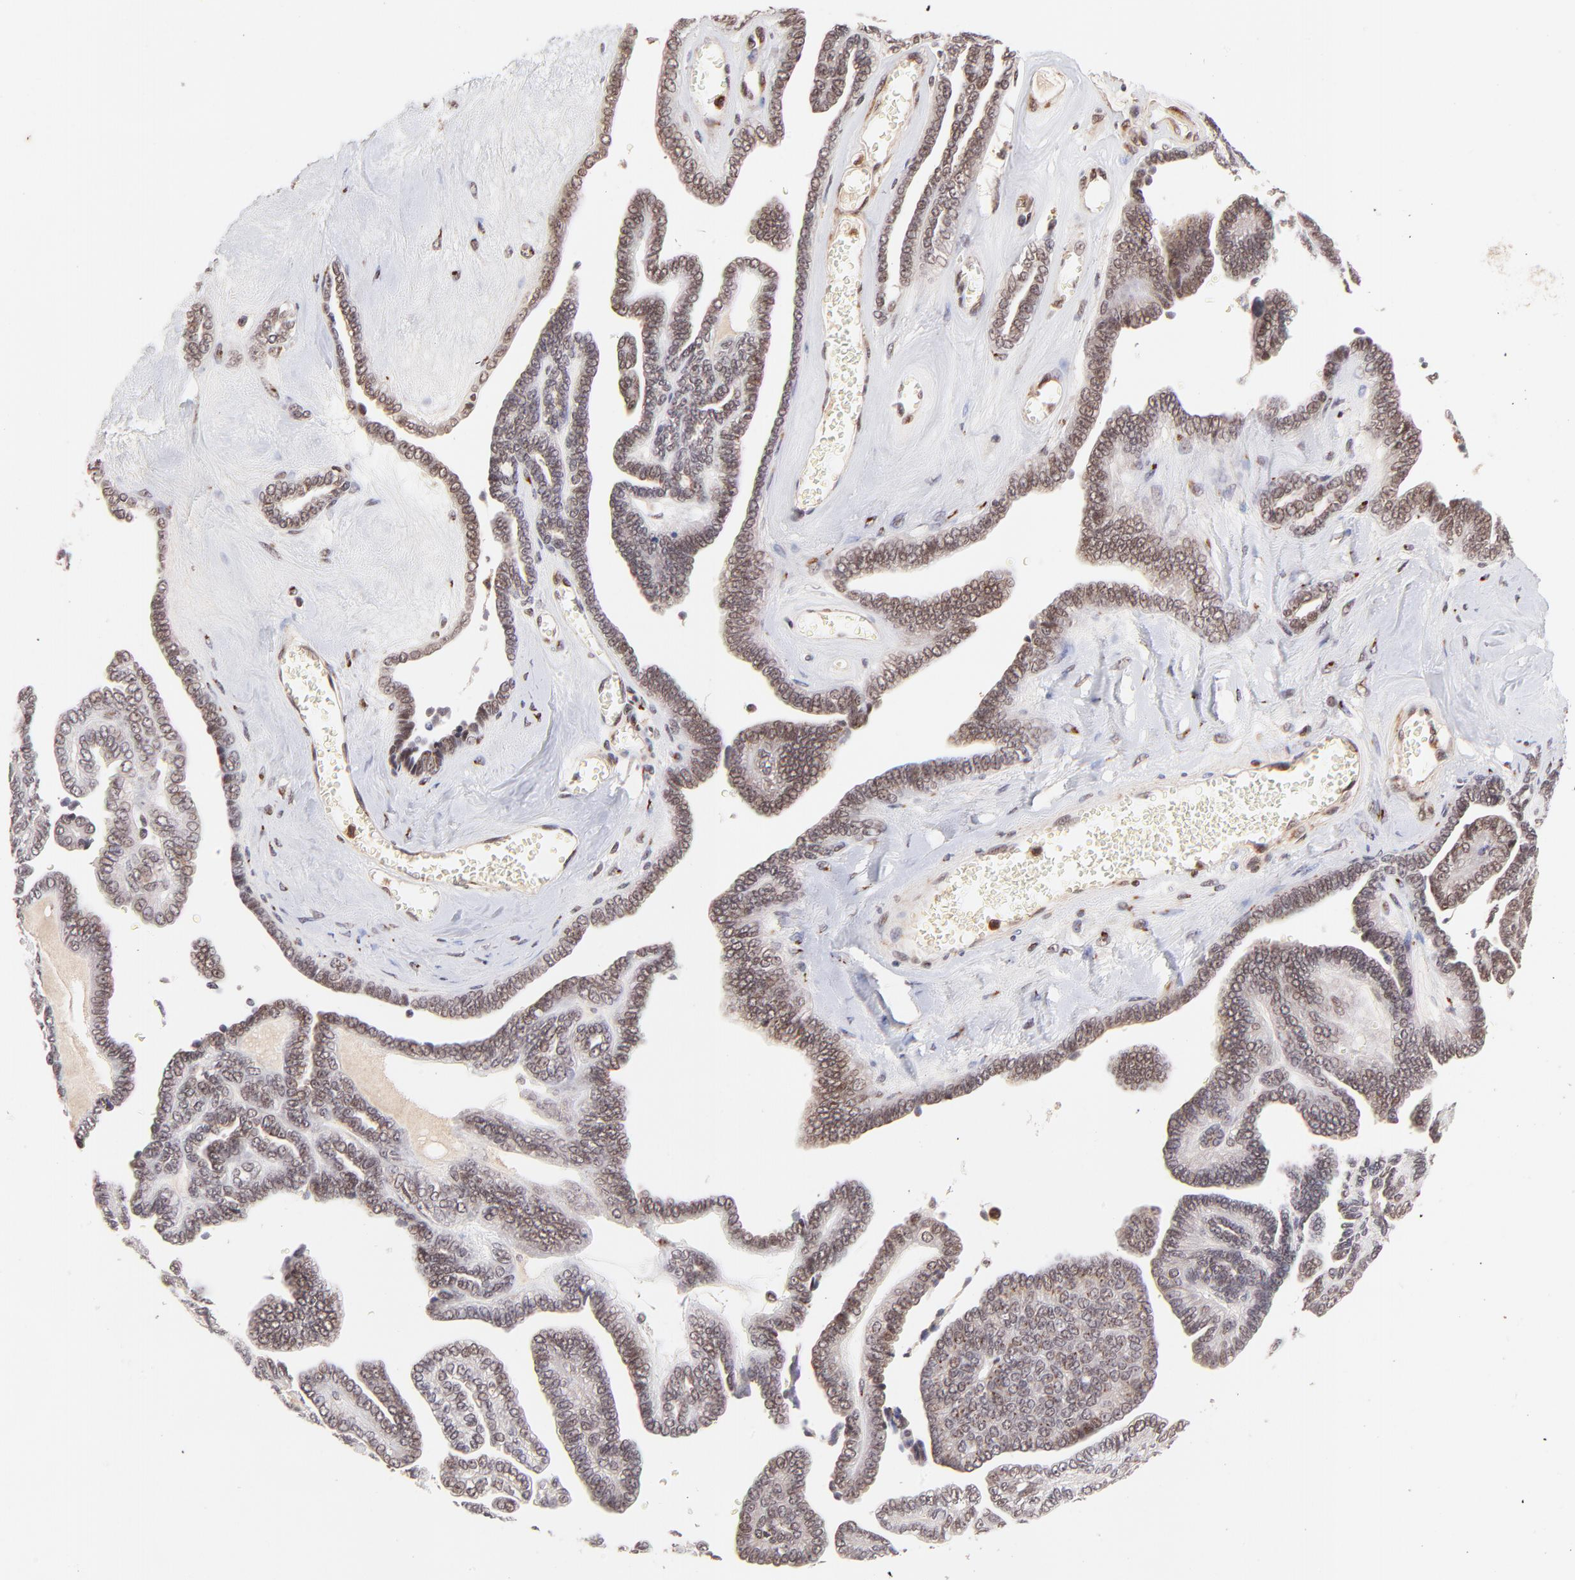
{"staining": {"intensity": "moderate", "quantity": ">75%", "location": "nuclear"}, "tissue": "ovarian cancer", "cell_type": "Tumor cells", "image_type": "cancer", "snomed": [{"axis": "morphology", "description": "Cystadenocarcinoma, serous, NOS"}, {"axis": "topography", "description": "Ovary"}], "caption": "A brown stain labels moderate nuclear staining of a protein in ovarian cancer (serous cystadenocarcinoma) tumor cells.", "gene": "MED12", "patient": {"sex": "female", "age": 71}}